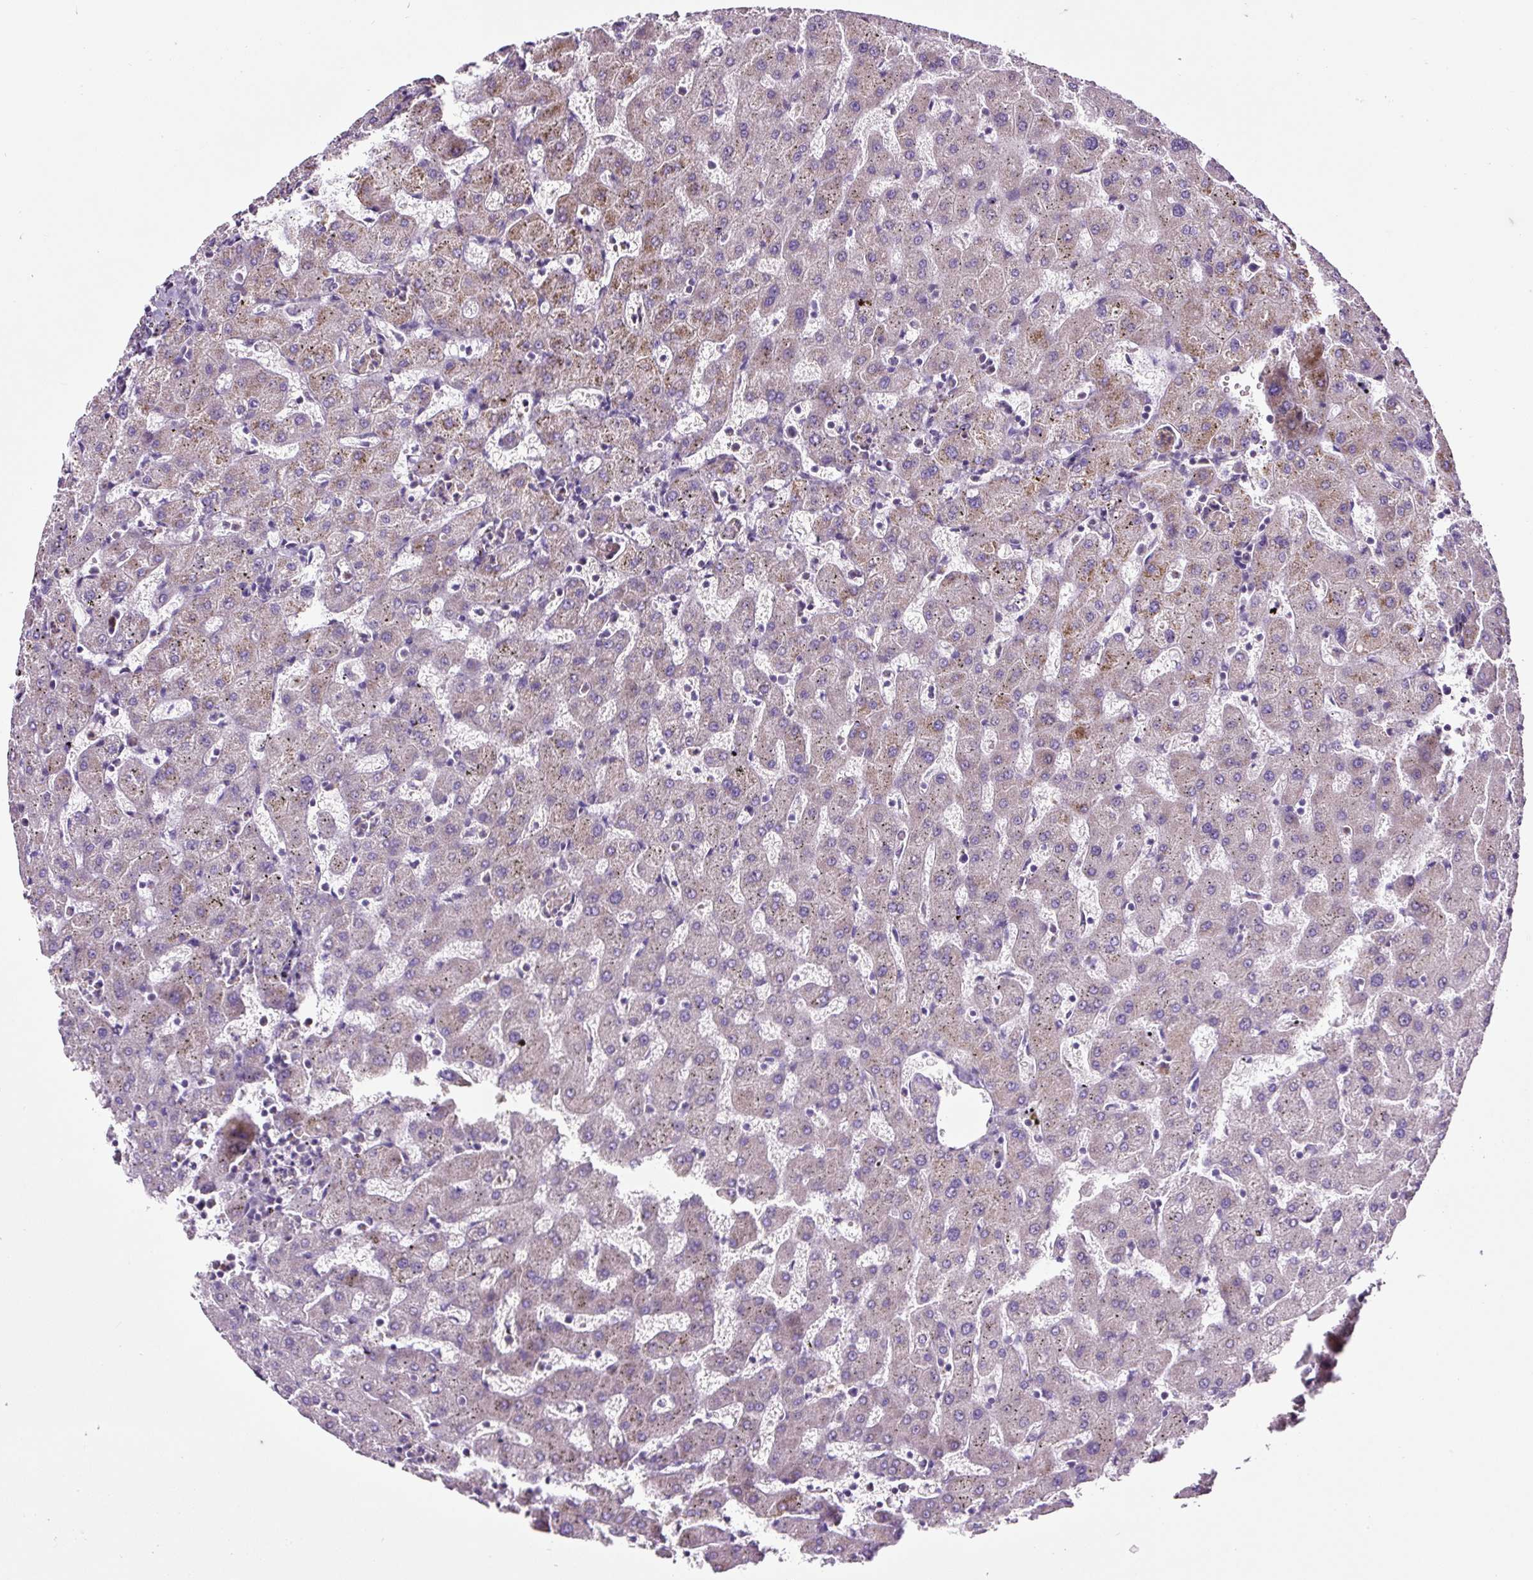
{"staining": {"intensity": "weak", "quantity": "<25%", "location": "cytoplasmic/membranous"}, "tissue": "liver", "cell_type": "Cholangiocytes", "image_type": "normal", "snomed": [{"axis": "morphology", "description": "Normal tissue, NOS"}, {"axis": "topography", "description": "Liver"}], "caption": "Cholangiocytes are negative for protein expression in unremarkable human liver.", "gene": "HPS4", "patient": {"sex": "female", "age": 63}}